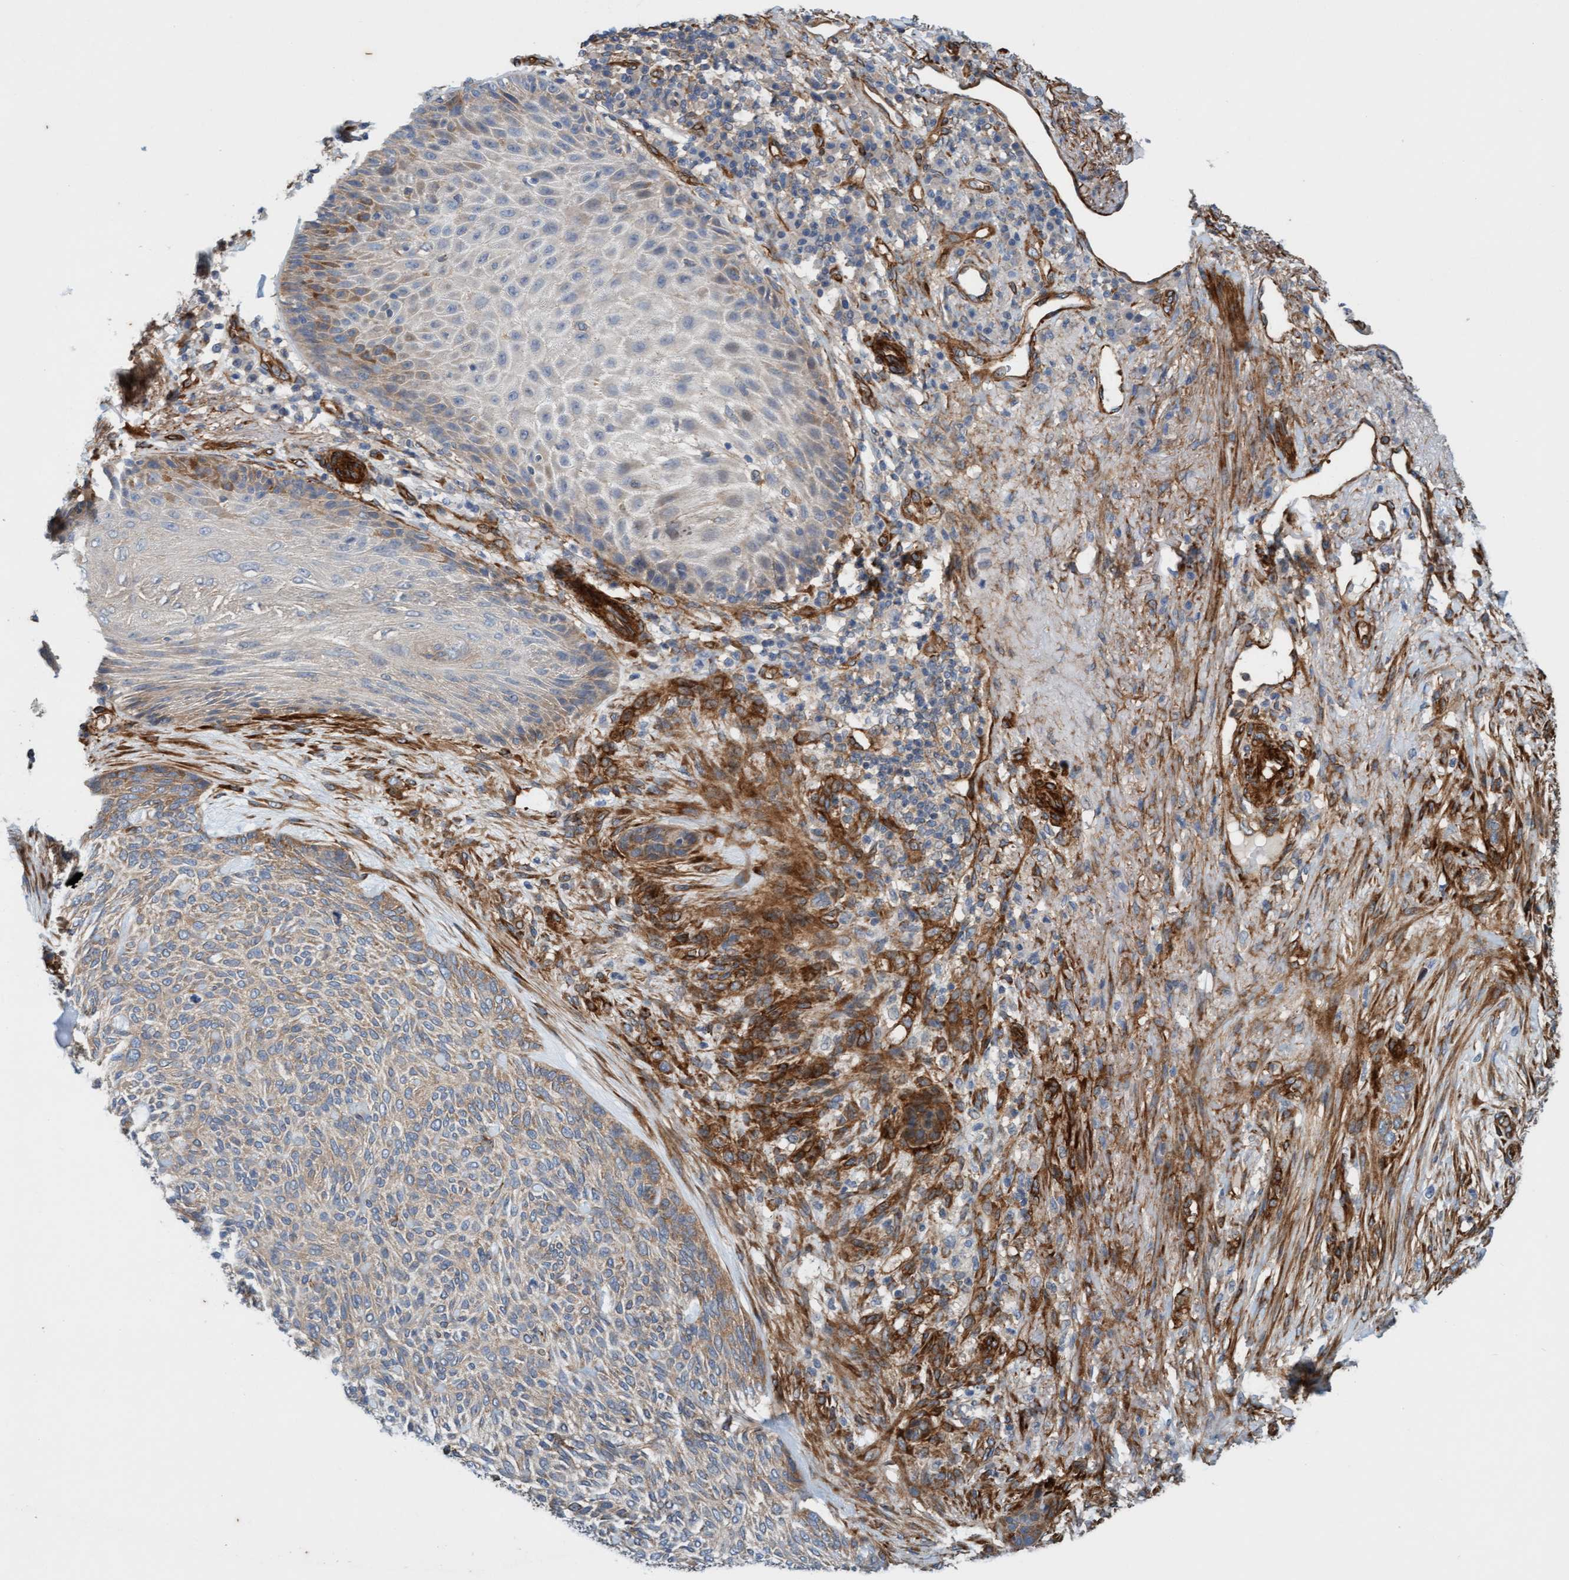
{"staining": {"intensity": "weak", "quantity": "<25%", "location": "cytoplasmic/membranous"}, "tissue": "skin cancer", "cell_type": "Tumor cells", "image_type": "cancer", "snomed": [{"axis": "morphology", "description": "Basal cell carcinoma"}, {"axis": "topography", "description": "Skin"}], "caption": "Protein analysis of basal cell carcinoma (skin) reveals no significant expression in tumor cells. Brightfield microscopy of IHC stained with DAB (brown) and hematoxylin (blue), captured at high magnification.", "gene": "FMNL3", "patient": {"sex": "male", "age": 55}}